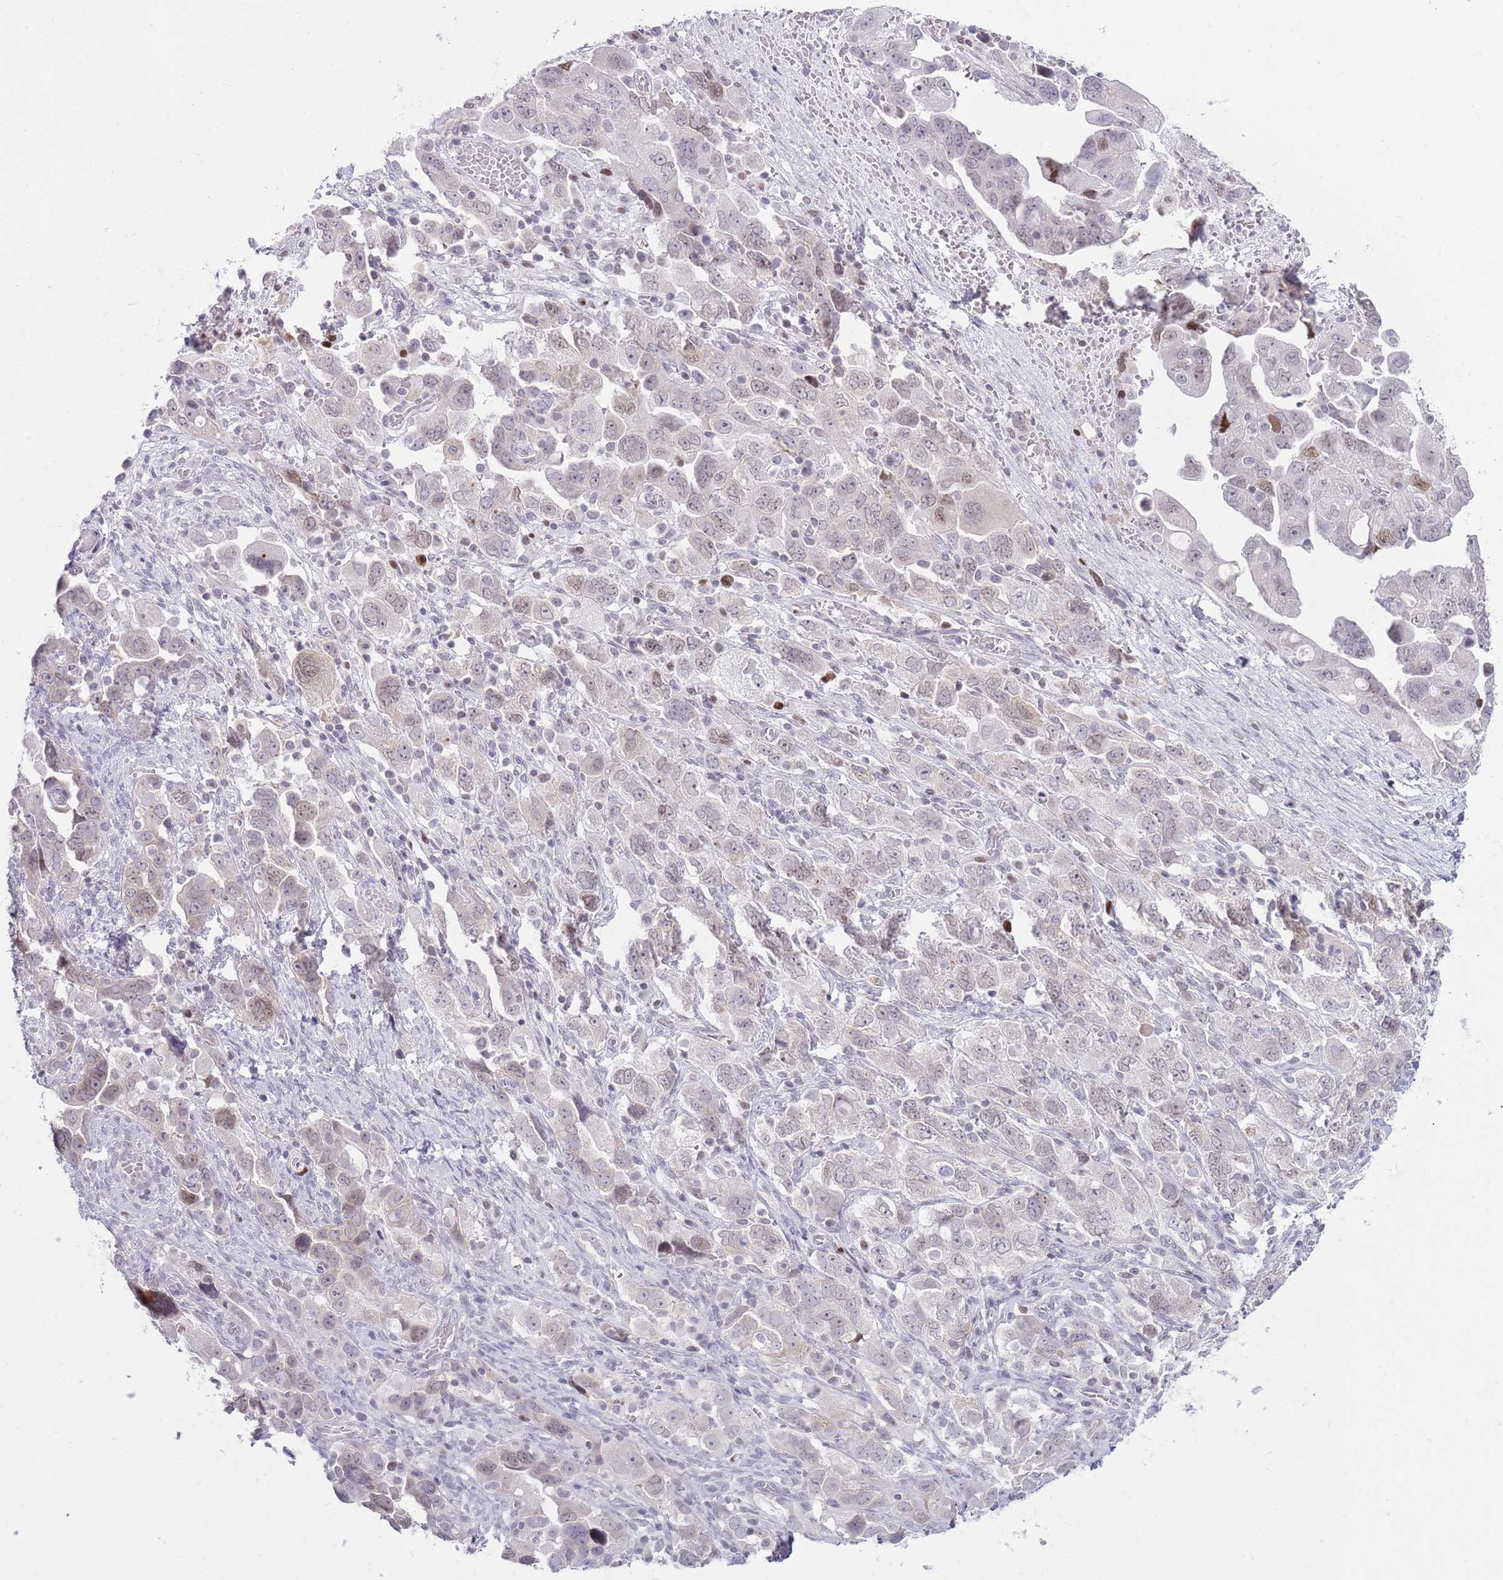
{"staining": {"intensity": "negative", "quantity": "none", "location": "none"}, "tissue": "ovarian cancer", "cell_type": "Tumor cells", "image_type": "cancer", "snomed": [{"axis": "morphology", "description": "Carcinoma, NOS"}, {"axis": "morphology", "description": "Cystadenocarcinoma, serous, NOS"}, {"axis": "topography", "description": "Ovary"}], "caption": "High magnification brightfield microscopy of ovarian cancer stained with DAB (brown) and counterstained with hematoxylin (blue): tumor cells show no significant positivity. Nuclei are stained in blue.", "gene": "MFSD10", "patient": {"sex": "female", "age": 69}}